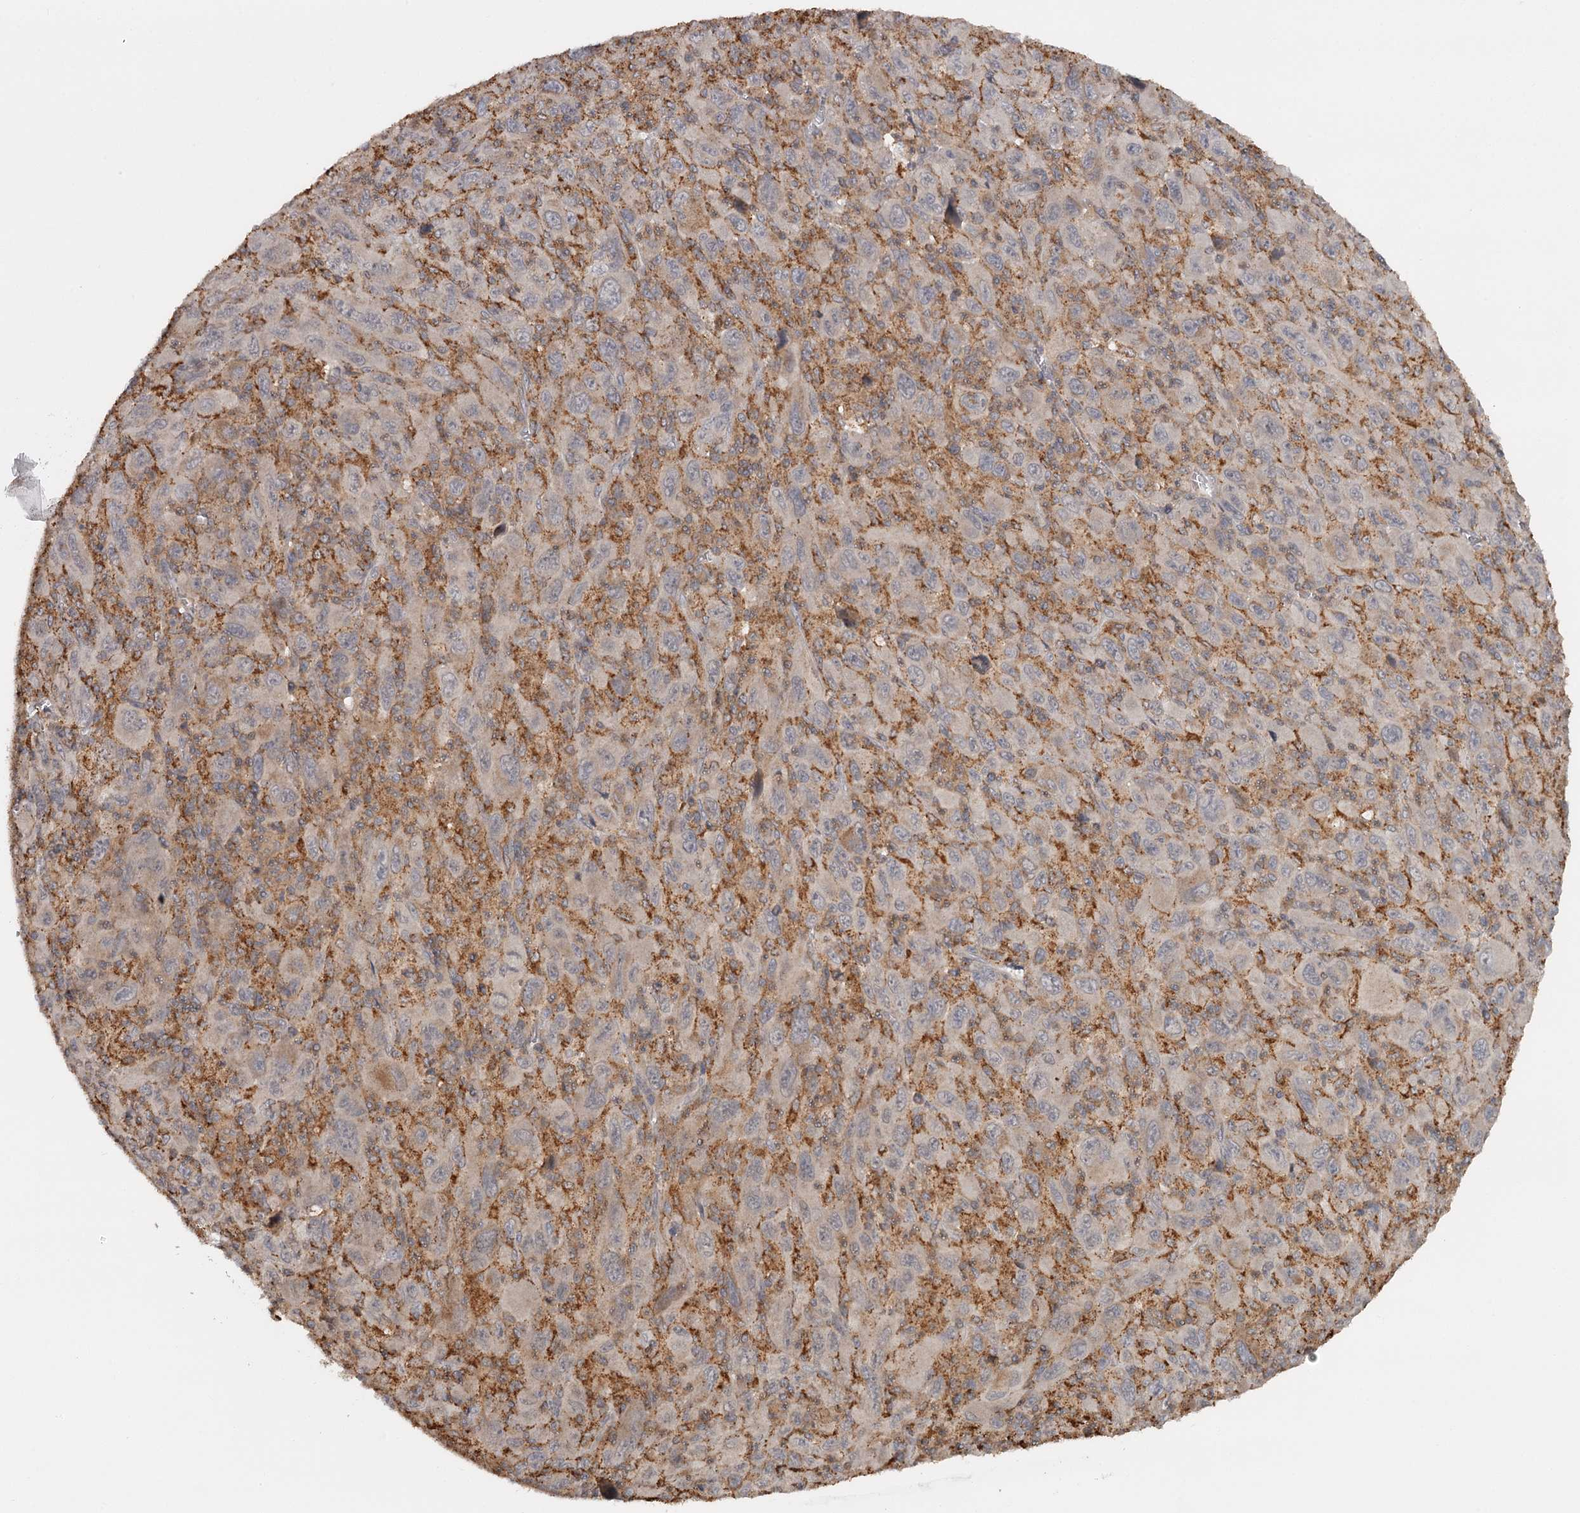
{"staining": {"intensity": "negative", "quantity": "none", "location": "none"}, "tissue": "melanoma", "cell_type": "Tumor cells", "image_type": "cancer", "snomed": [{"axis": "morphology", "description": "Malignant melanoma, Metastatic site"}, {"axis": "topography", "description": "Skin"}], "caption": "DAB (3,3'-diaminobenzidine) immunohistochemical staining of human melanoma displays no significant expression in tumor cells.", "gene": "FAXC", "patient": {"sex": "female", "age": 56}}